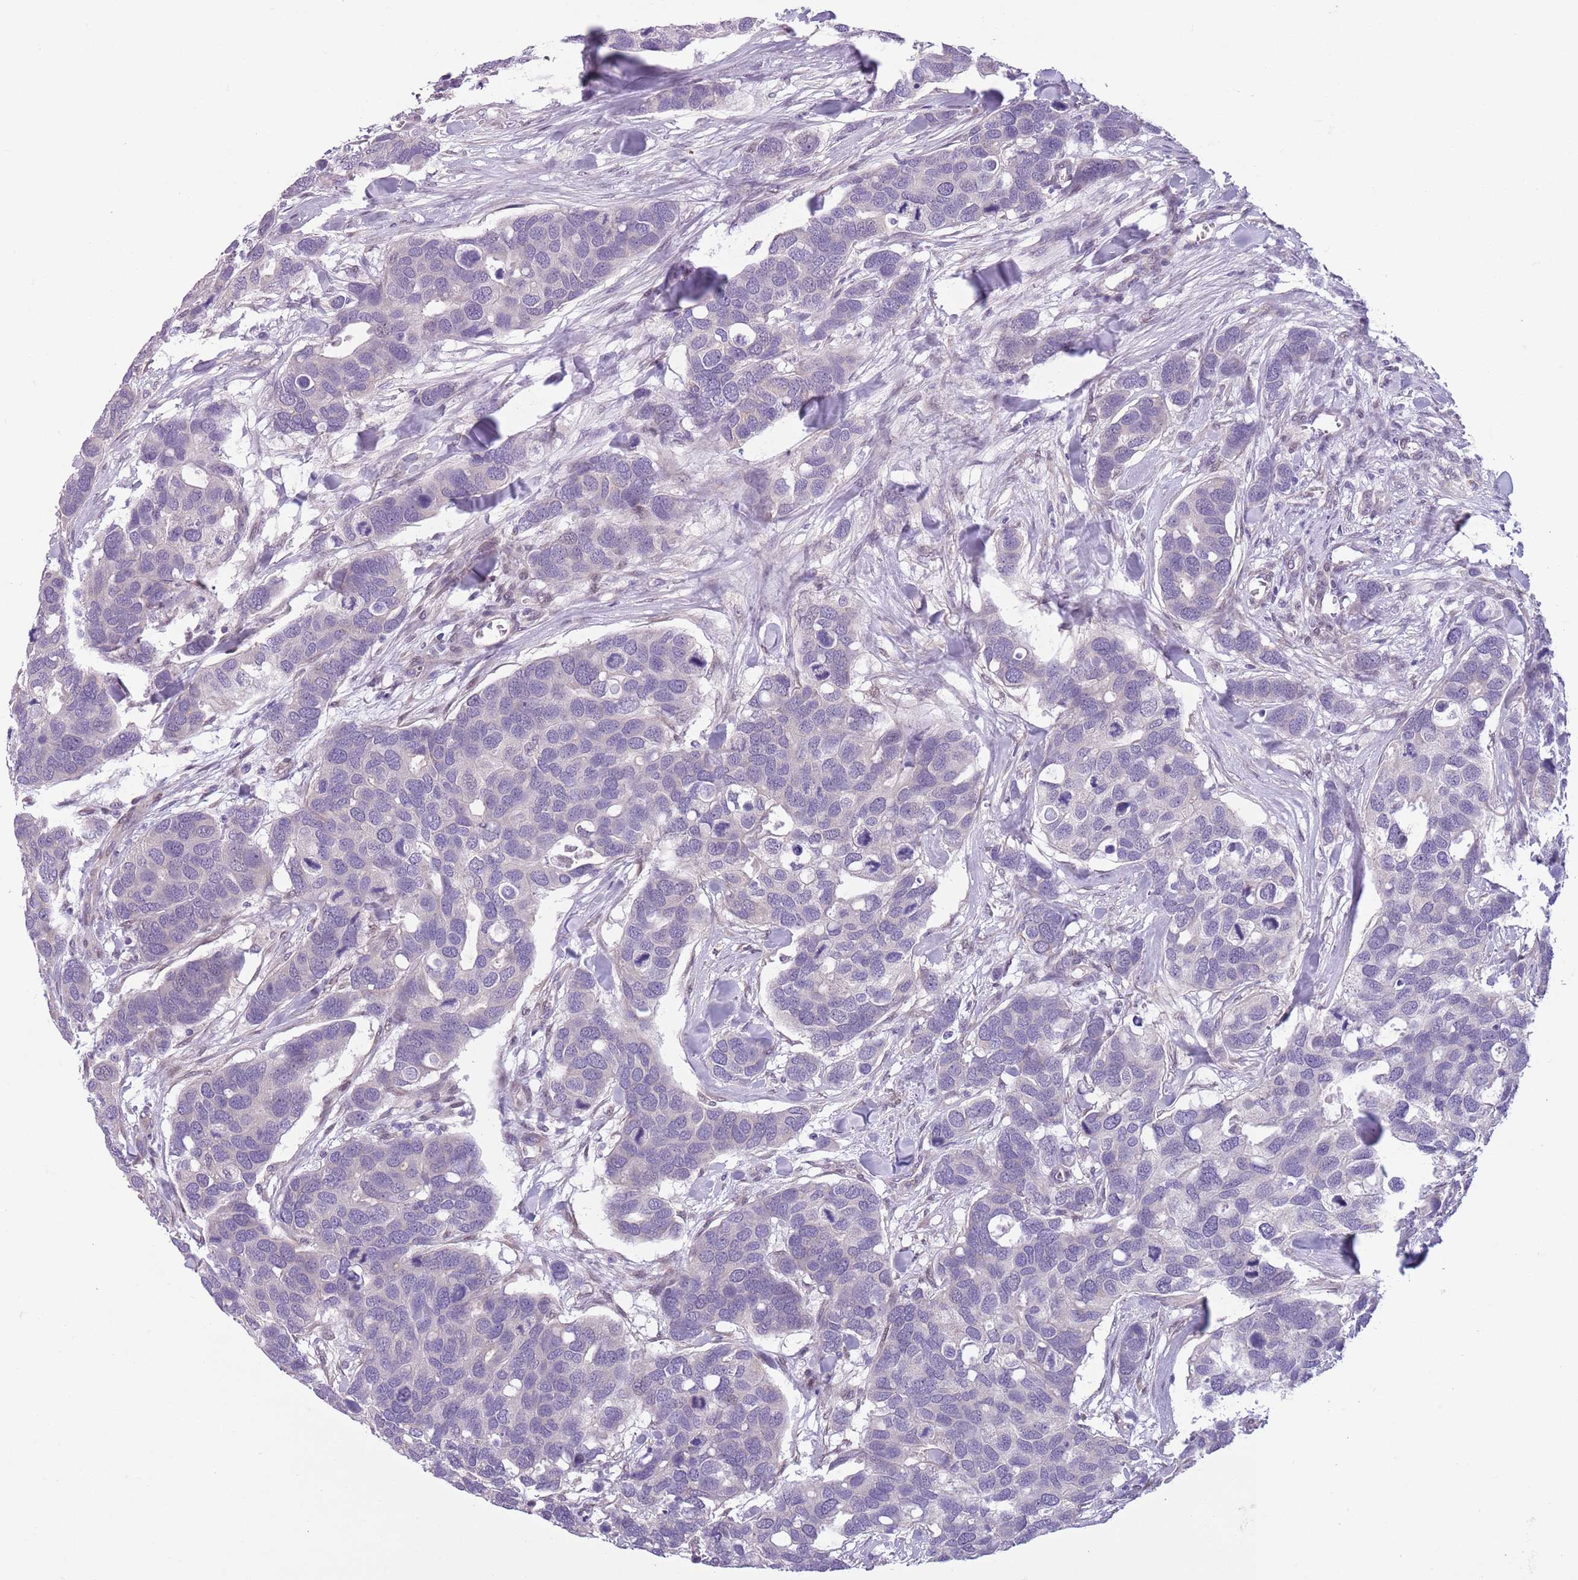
{"staining": {"intensity": "negative", "quantity": "none", "location": "none"}, "tissue": "breast cancer", "cell_type": "Tumor cells", "image_type": "cancer", "snomed": [{"axis": "morphology", "description": "Duct carcinoma"}, {"axis": "topography", "description": "Breast"}], "caption": "High power microscopy image of an immunohistochemistry (IHC) micrograph of breast intraductal carcinoma, revealing no significant expression in tumor cells.", "gene": "ADCY7", "patient": {"sex": "female", "age": 83}}